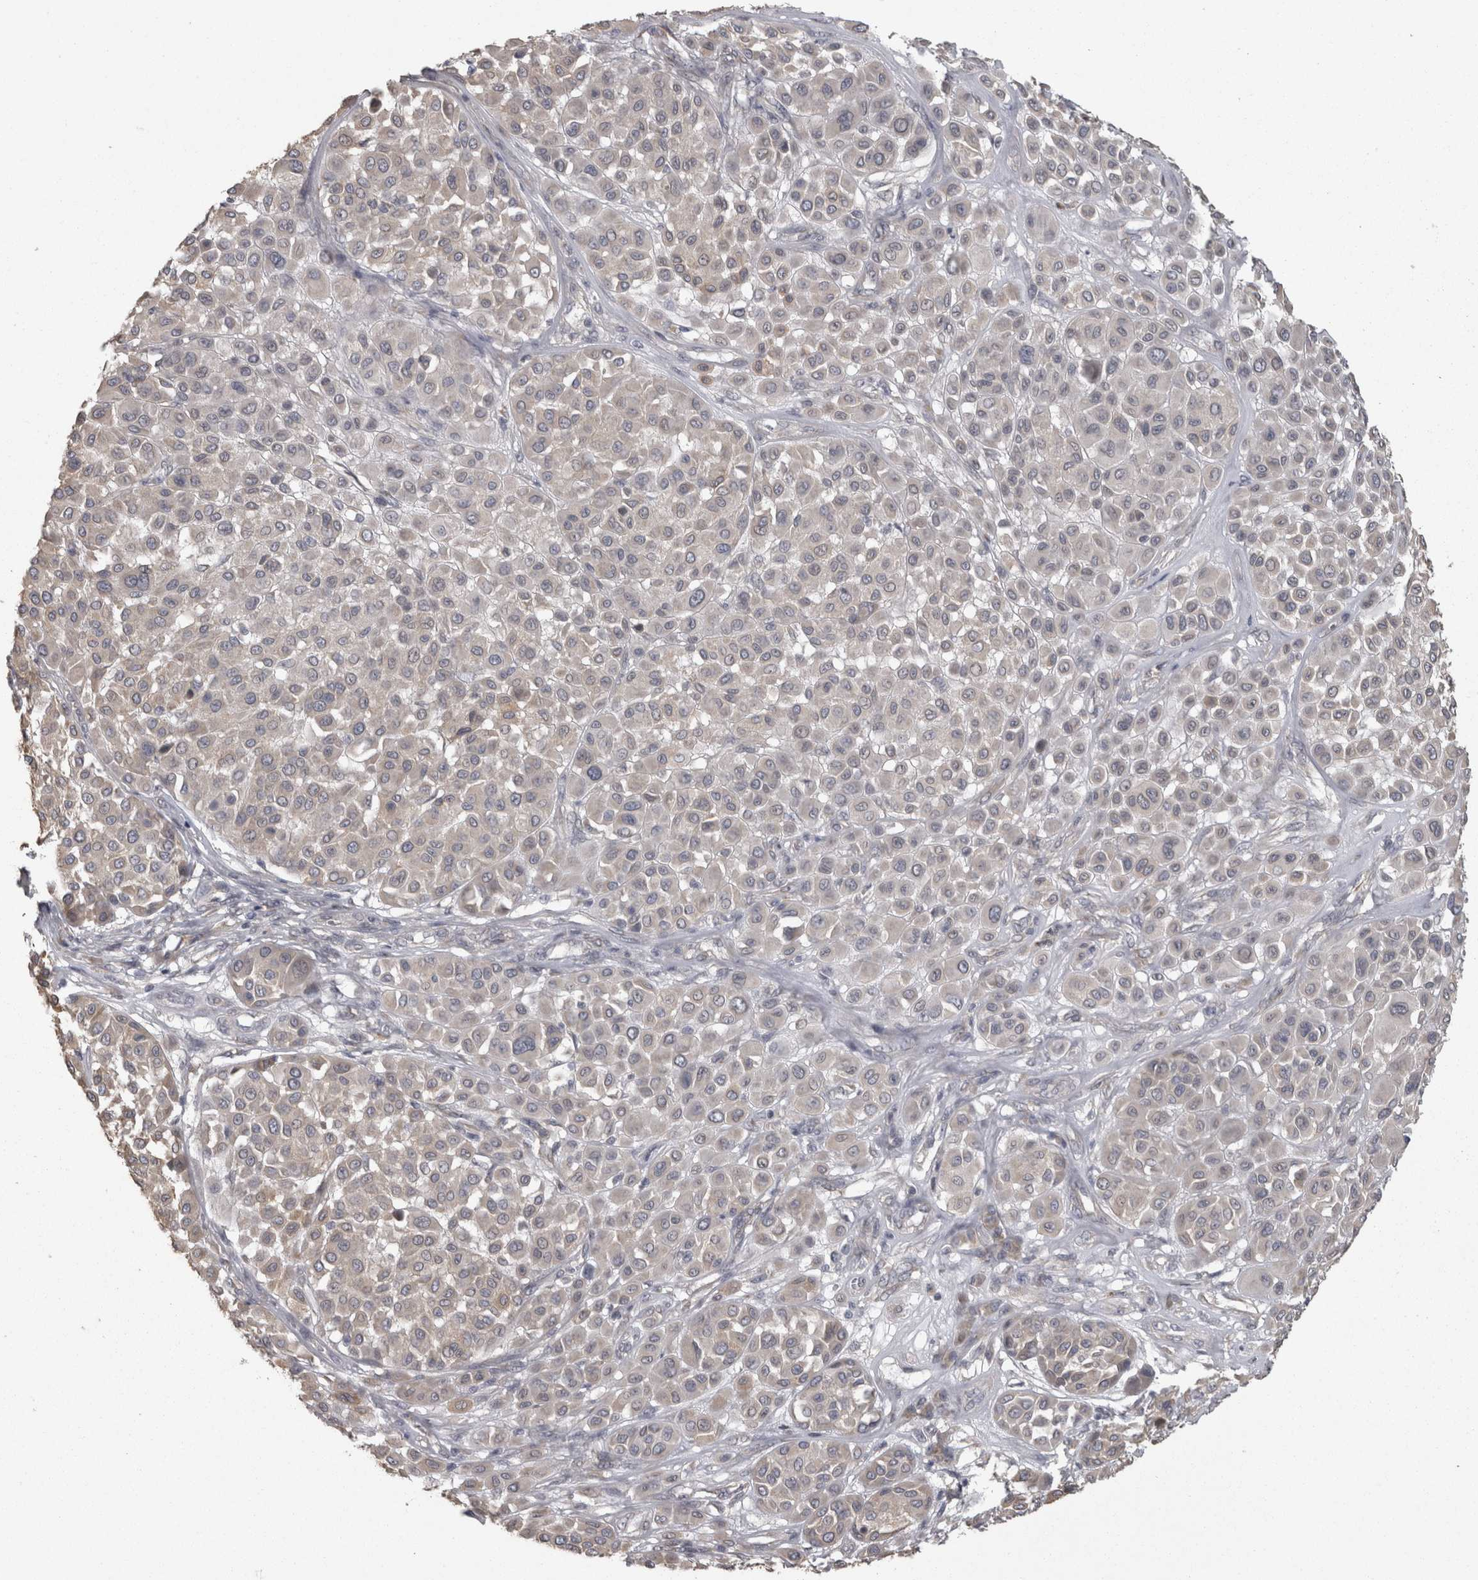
{"staining": {"intensity": "negative", "quantity": "none", "location": "none"}, "tissue": "melanoma", "cell_type": "Tumor cells", "image_type": "cancer", "snomed": [{"axis": "morphology", "description": "Malignant melanoma, Metastatic site"}, {"axis": "topography", "description": "Soft tissue"}], "caption": "Tumor cells are negative for protein expression in human melanoma.", "gene": "RAB29", "patient": {"sex": "male", "age": 41}}